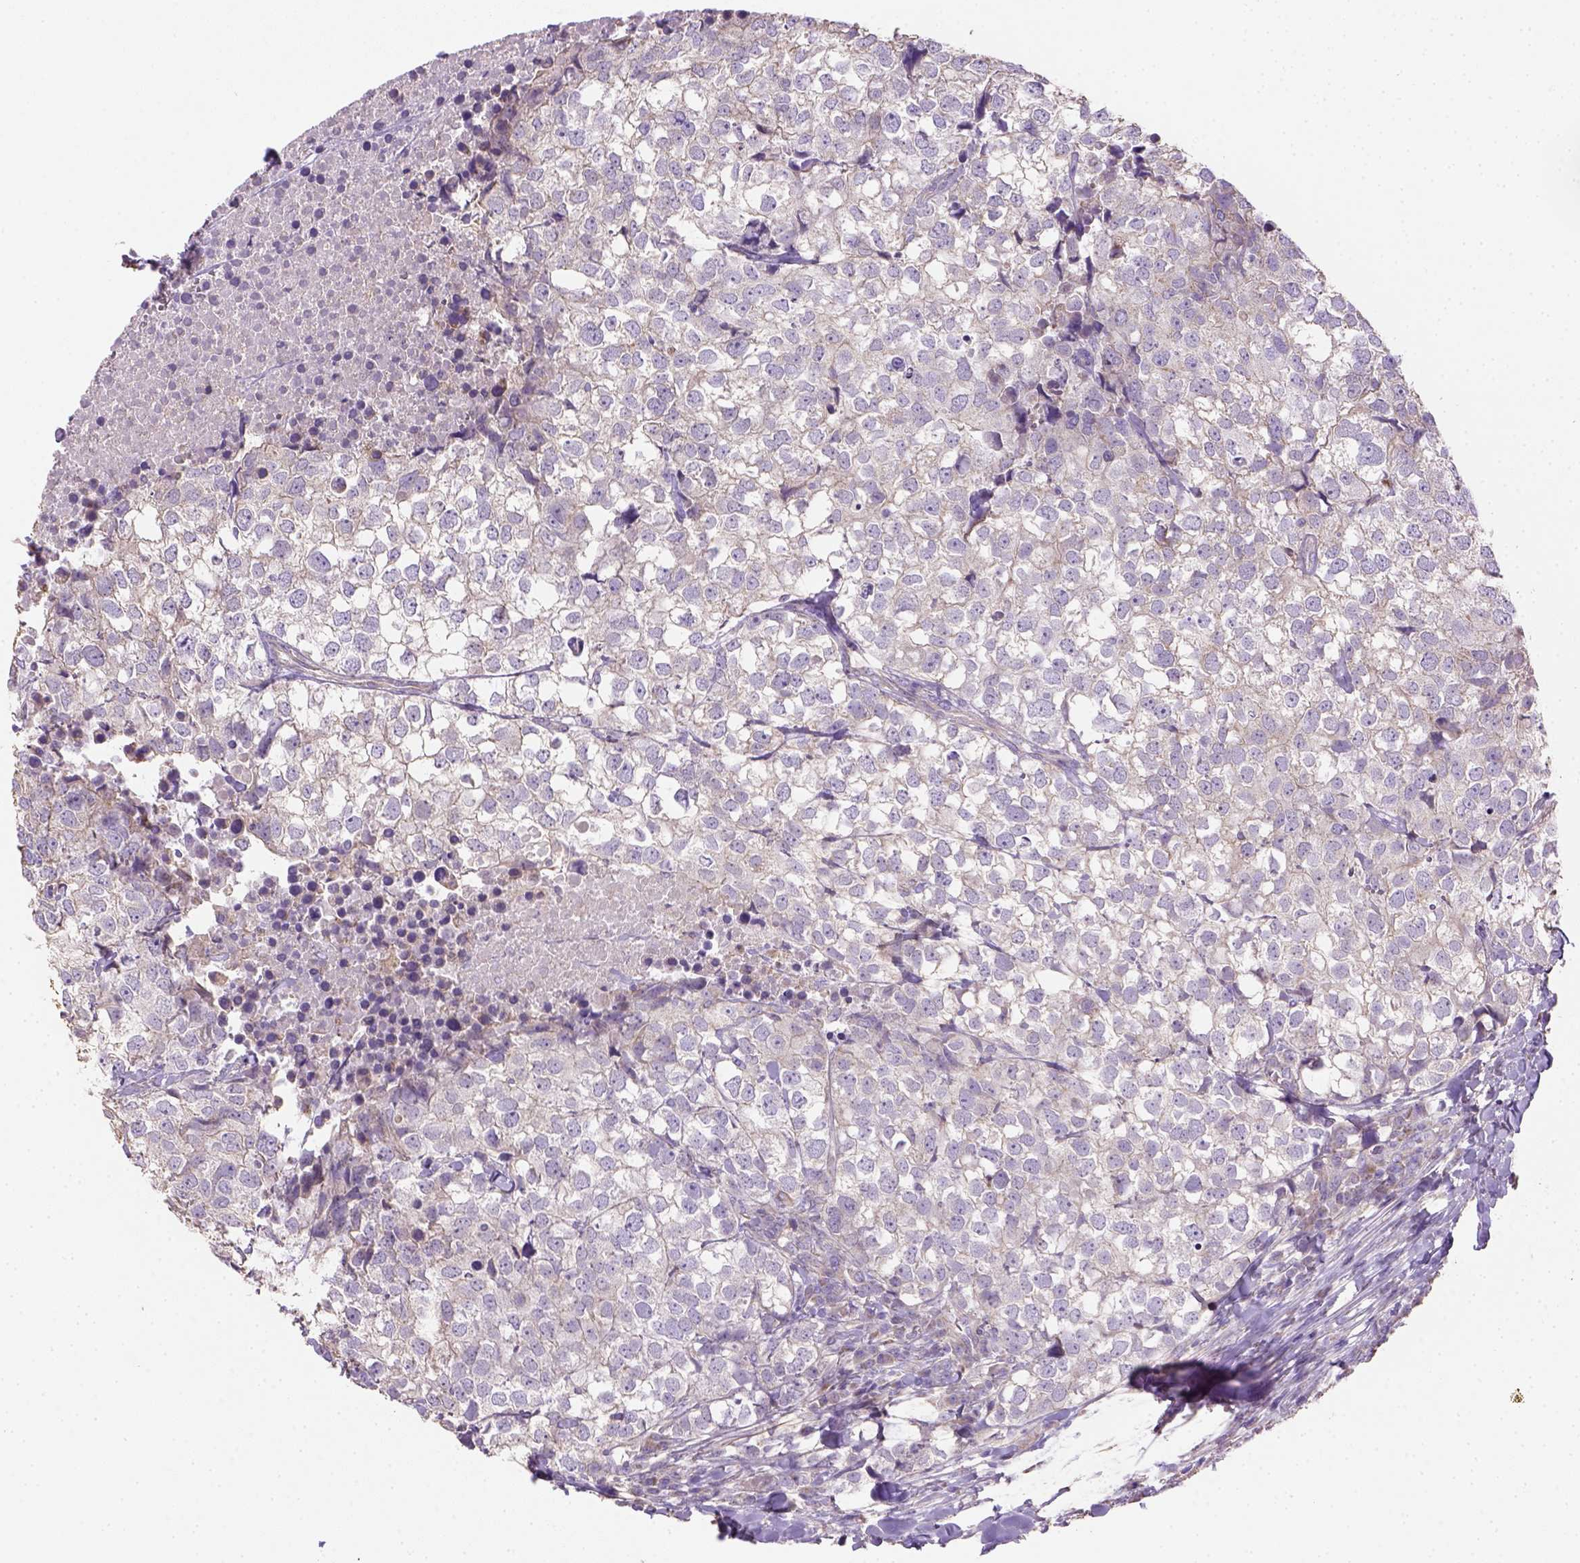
{"staining": {"intensity": "negative", "quantity": "none", "location": "none"}, "tissue": "breast cancer", "cell_type": "Tumor cells", "image_type": "cancer", "snomed": [{"axis": "morphology", "description": "Duct carcinoma"}, {"axis": "topography", "description": "Breast"}], "caption": "A photomicrograph of intraductal carcinoma (breast) stained for a protein demonstrates no brown staining in tumor cells.", "gene": "HTRA1", "patient": {"sex": "female", "age": 30}}